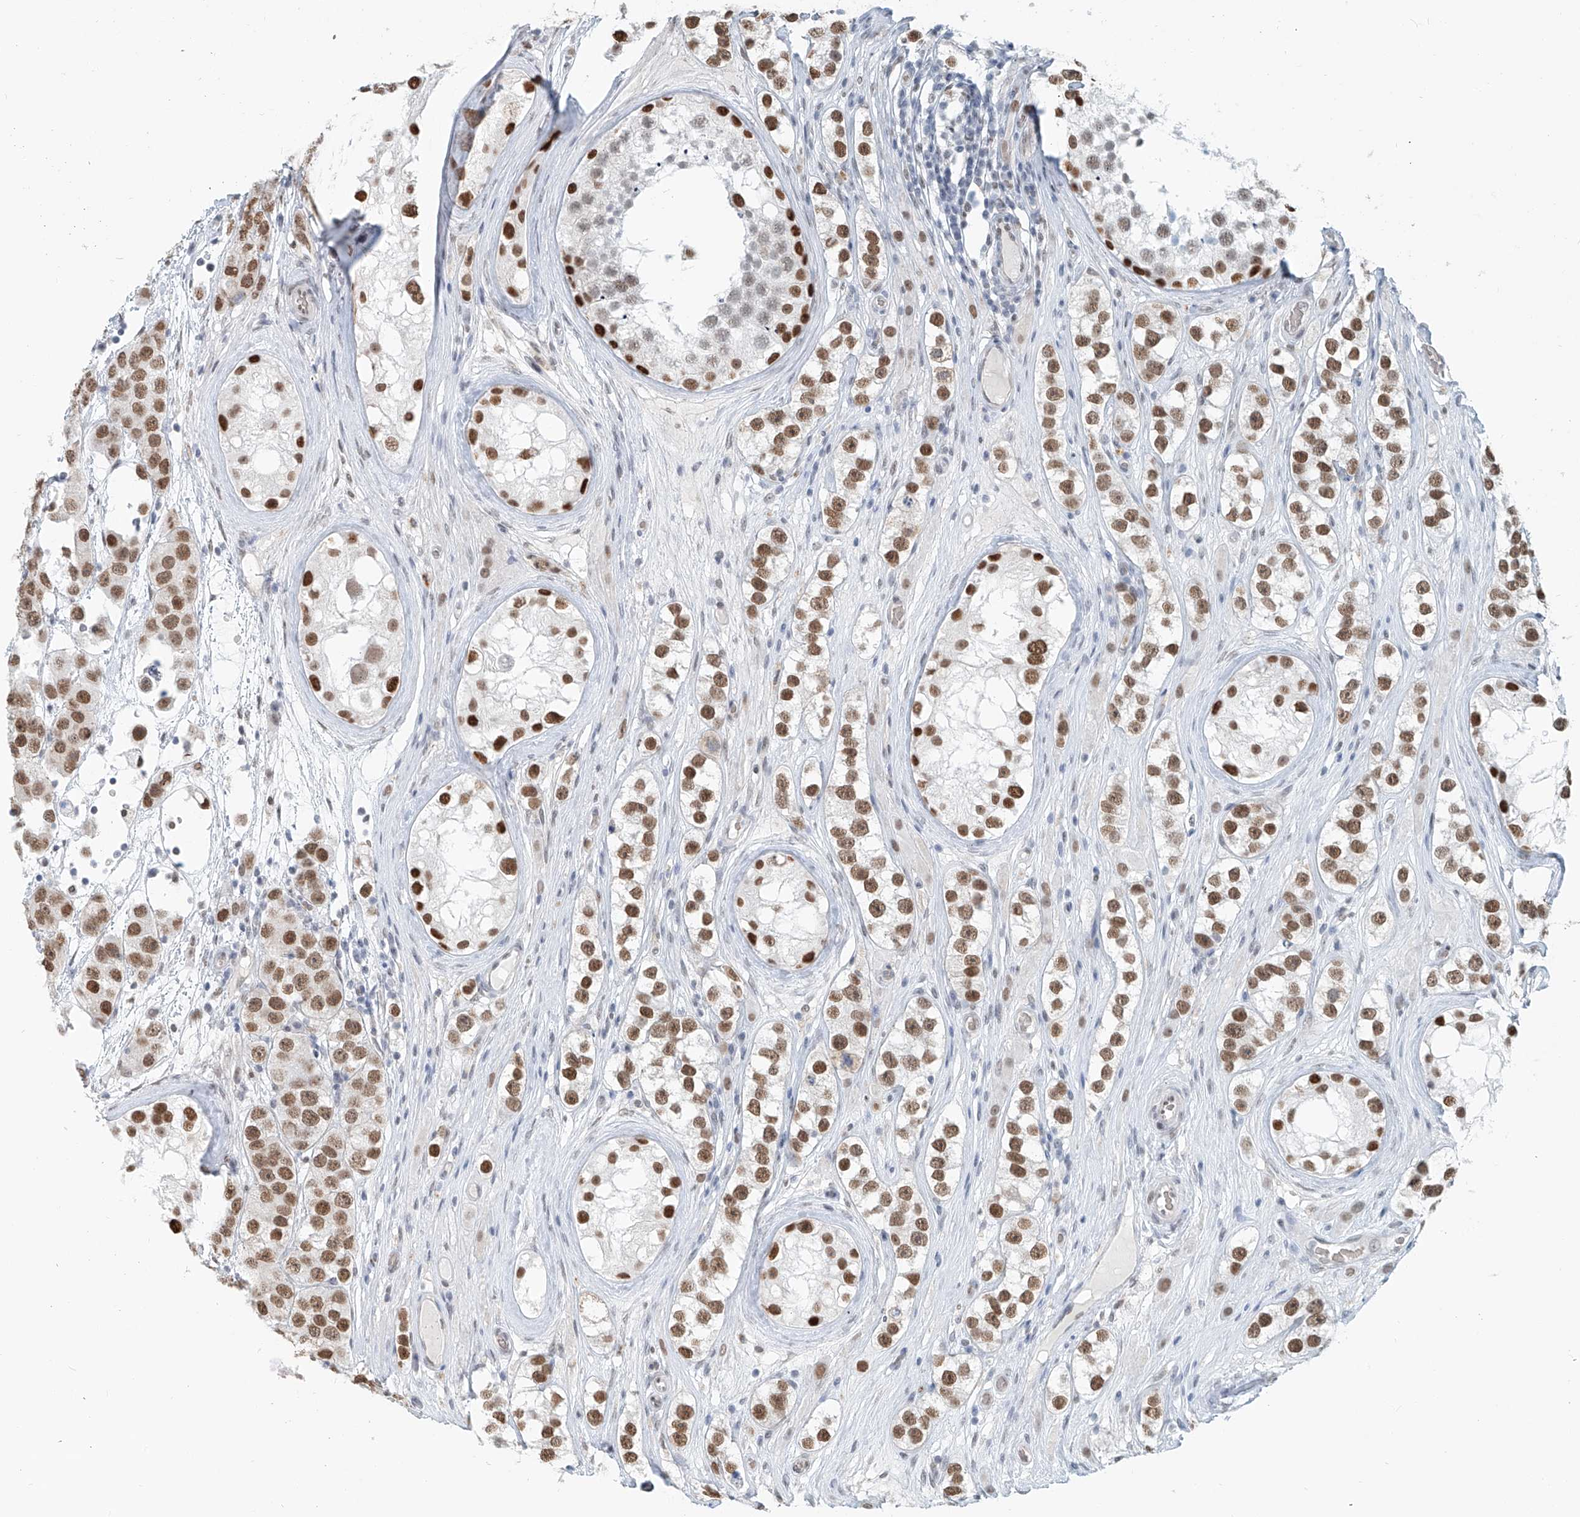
{"staining": {"intensity": "moderate", "quantity": ">75%", "location": "nuclear"}, "tissue": "testis cancer", "cell_type": "Tumor cells", "image_type": "cancer", "snomed": [{"axis": "morphology", "description": "Seminoma, NOS"}, {"axis": "topography", "description": "Testis"}], "caption": "DAB (3,3'-diaminobenzidine) immunohistochemical staining of human testis cancer (seminoma) shows moderate nuclear protein positivity in approximately >75% of tumor cells.", "gene": "SASH1", "patient": {"sex": "male", "age": 28}}